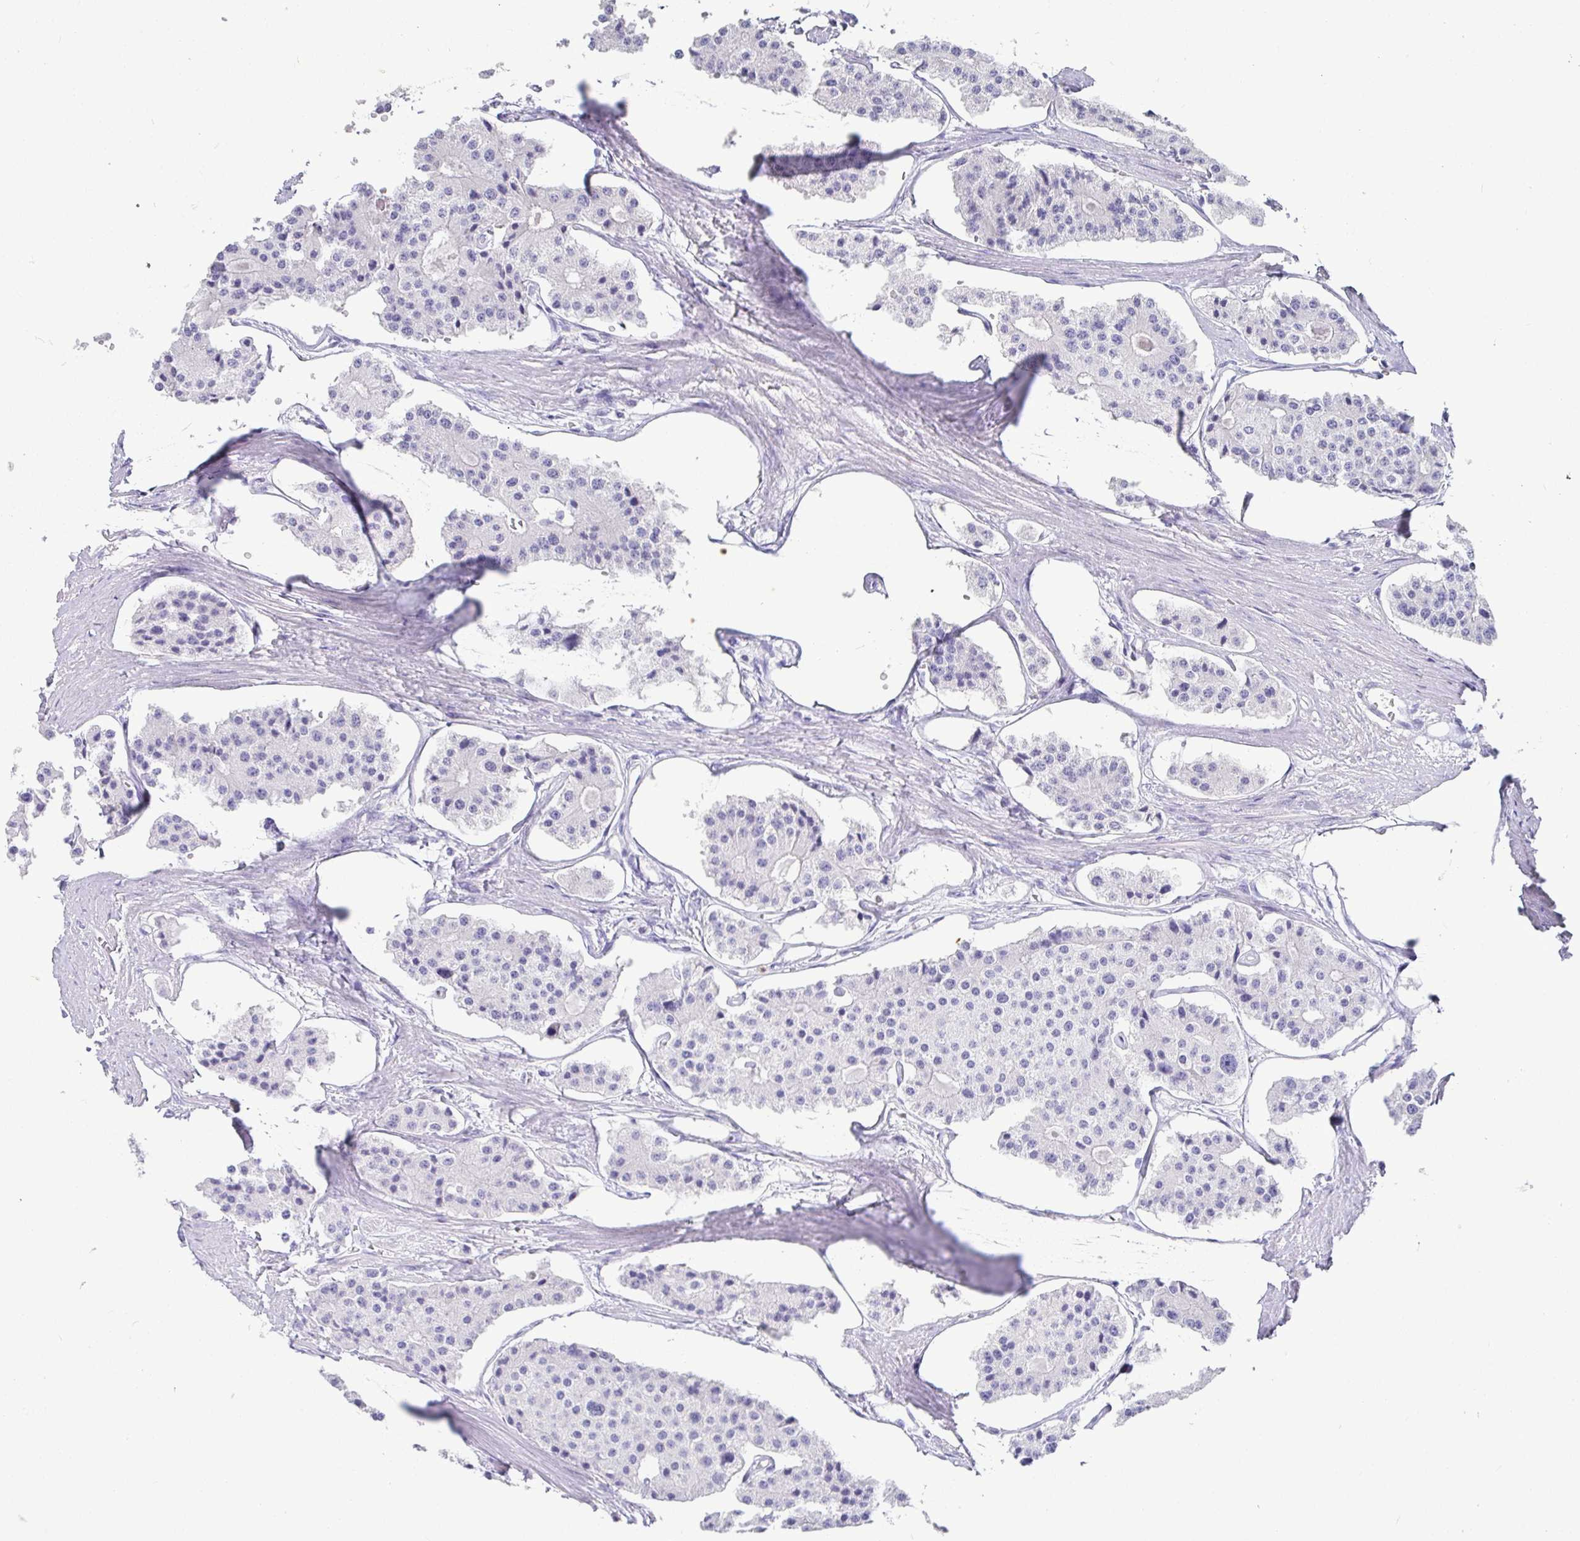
{"staining": {"intensity": "negative", "quantity": "none", "location": "none"}, "tissue": "carcinoid", "cell_type": "Tumor cells", "image_type": "cancer", "snomed": [{"axis": "morphology", "description": "Carcinoid, malignant, NOS"}, {"axis": "topography", "description": "Small intestine"}], "caption": "DAB (3,3'-diaminobenzidine) immunohistochemical staining of human carcinoid shows no significant expression in tumor cells.", "gene": "TMEM241", "patient": {"sex": "female", "age": 65}}